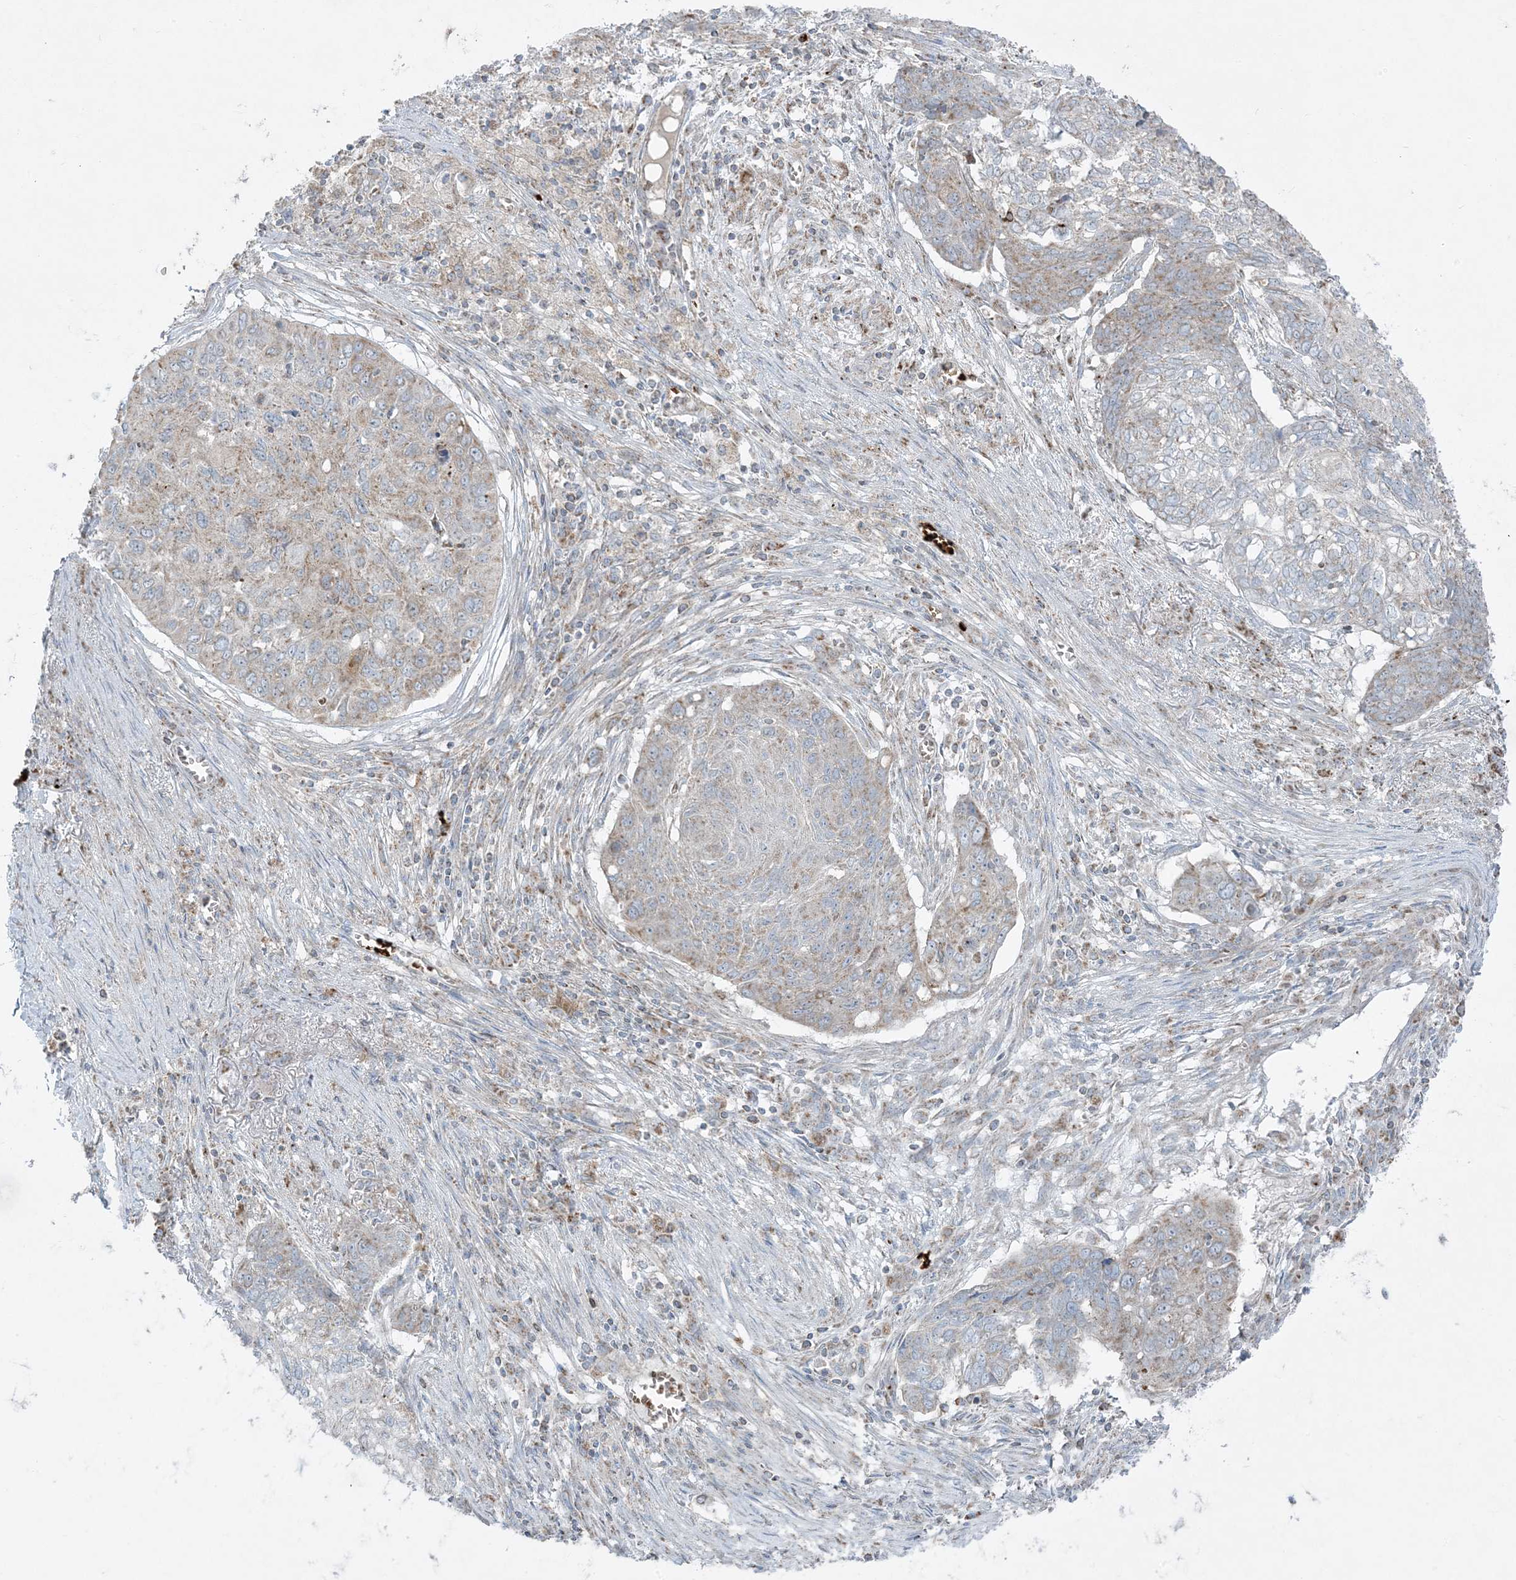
{"staining": {"intensity": "weak", "quantity": "25%-75%", "location": "cytoplasmic/membranous"}, "tissue": "lung cancer", "cell_type": "Tumor cells", "image_type": "cancer", "snomed": [{"axis": "morphology", "description": "Squamous cell carcinoma, NOS"}, {"axis": "topography", "description": "Lung"}], "caption": "A high-resolution histopathology image shows immunohistochemistry (IHC) staining of lung cancer, which reveals weak cytoplasmic/membranous positivity in approximately 25%-75% of tumor cells.", "gene": "PIK3R4", "patient": {"sex": "female", "age": 63}}